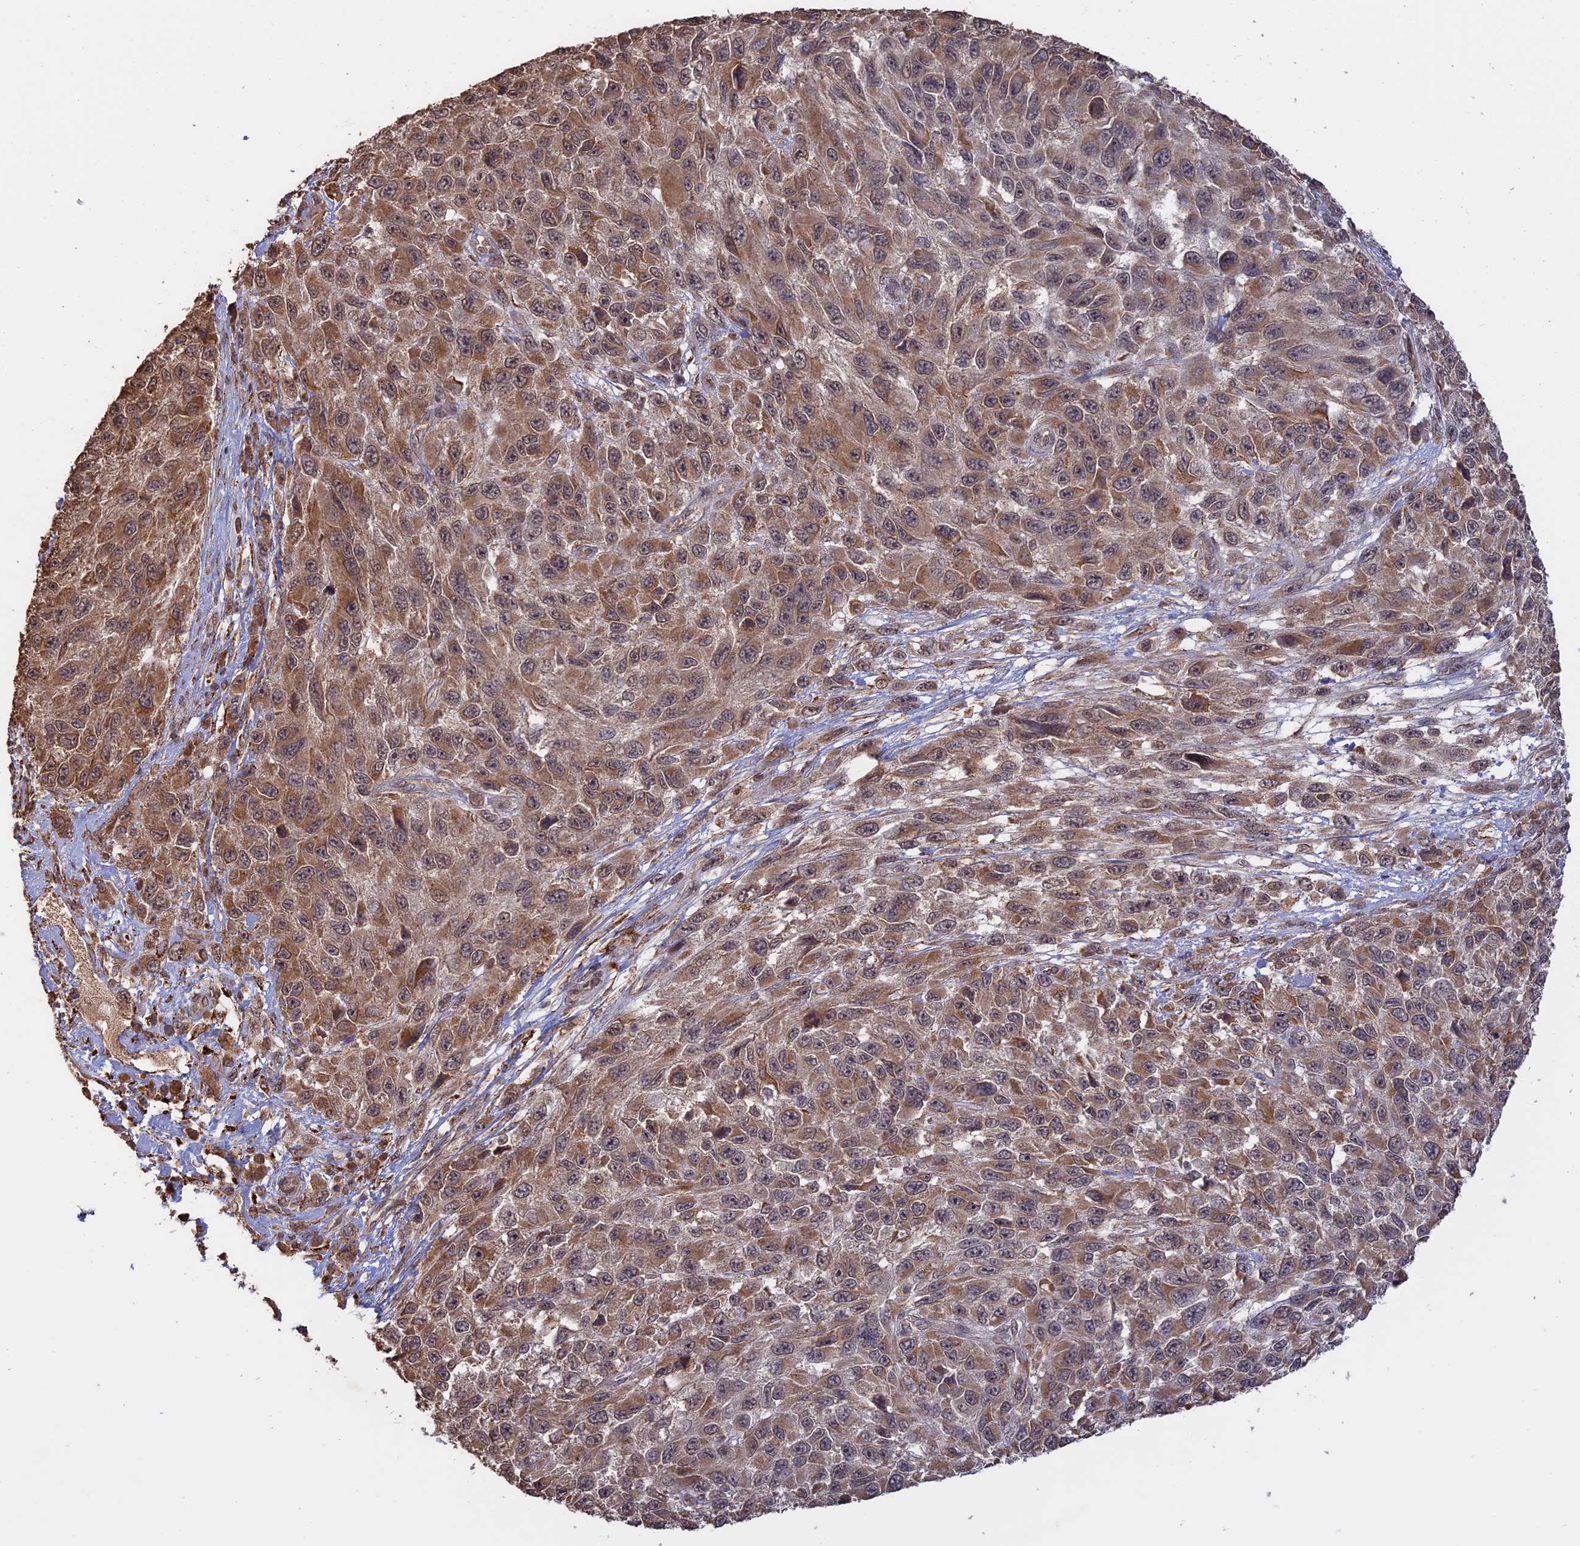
{"staining": {"intensity": "moderate", "quantity": ">75%", "location": "cytoplasmic/membranous"}, "tissue": "melanoma", "cell_type": "Tumor cells", "image_type": "cancer", "snomed": [{"axis": "morphology", "description": "Normal tissue, NOS"}, {"axis": "morphology", "description": "Malignant melanoma, NOS"}, {"axis": "topography", "description": "Skin"}], "caption": "Tumor cells exhibit medium levels of moderate cytoplasmic/membranous positivity in approximately >75% of cells in melanoma. The staining was performed using DAB (3,3'-diaminobenzidine) to visualize the protein expression in brown, while the nuclei were stained in blue with hematoxylin (Magnification: 20x).", "gene": "FAM210B", "patient": {"sex": "female", "age": 96}}